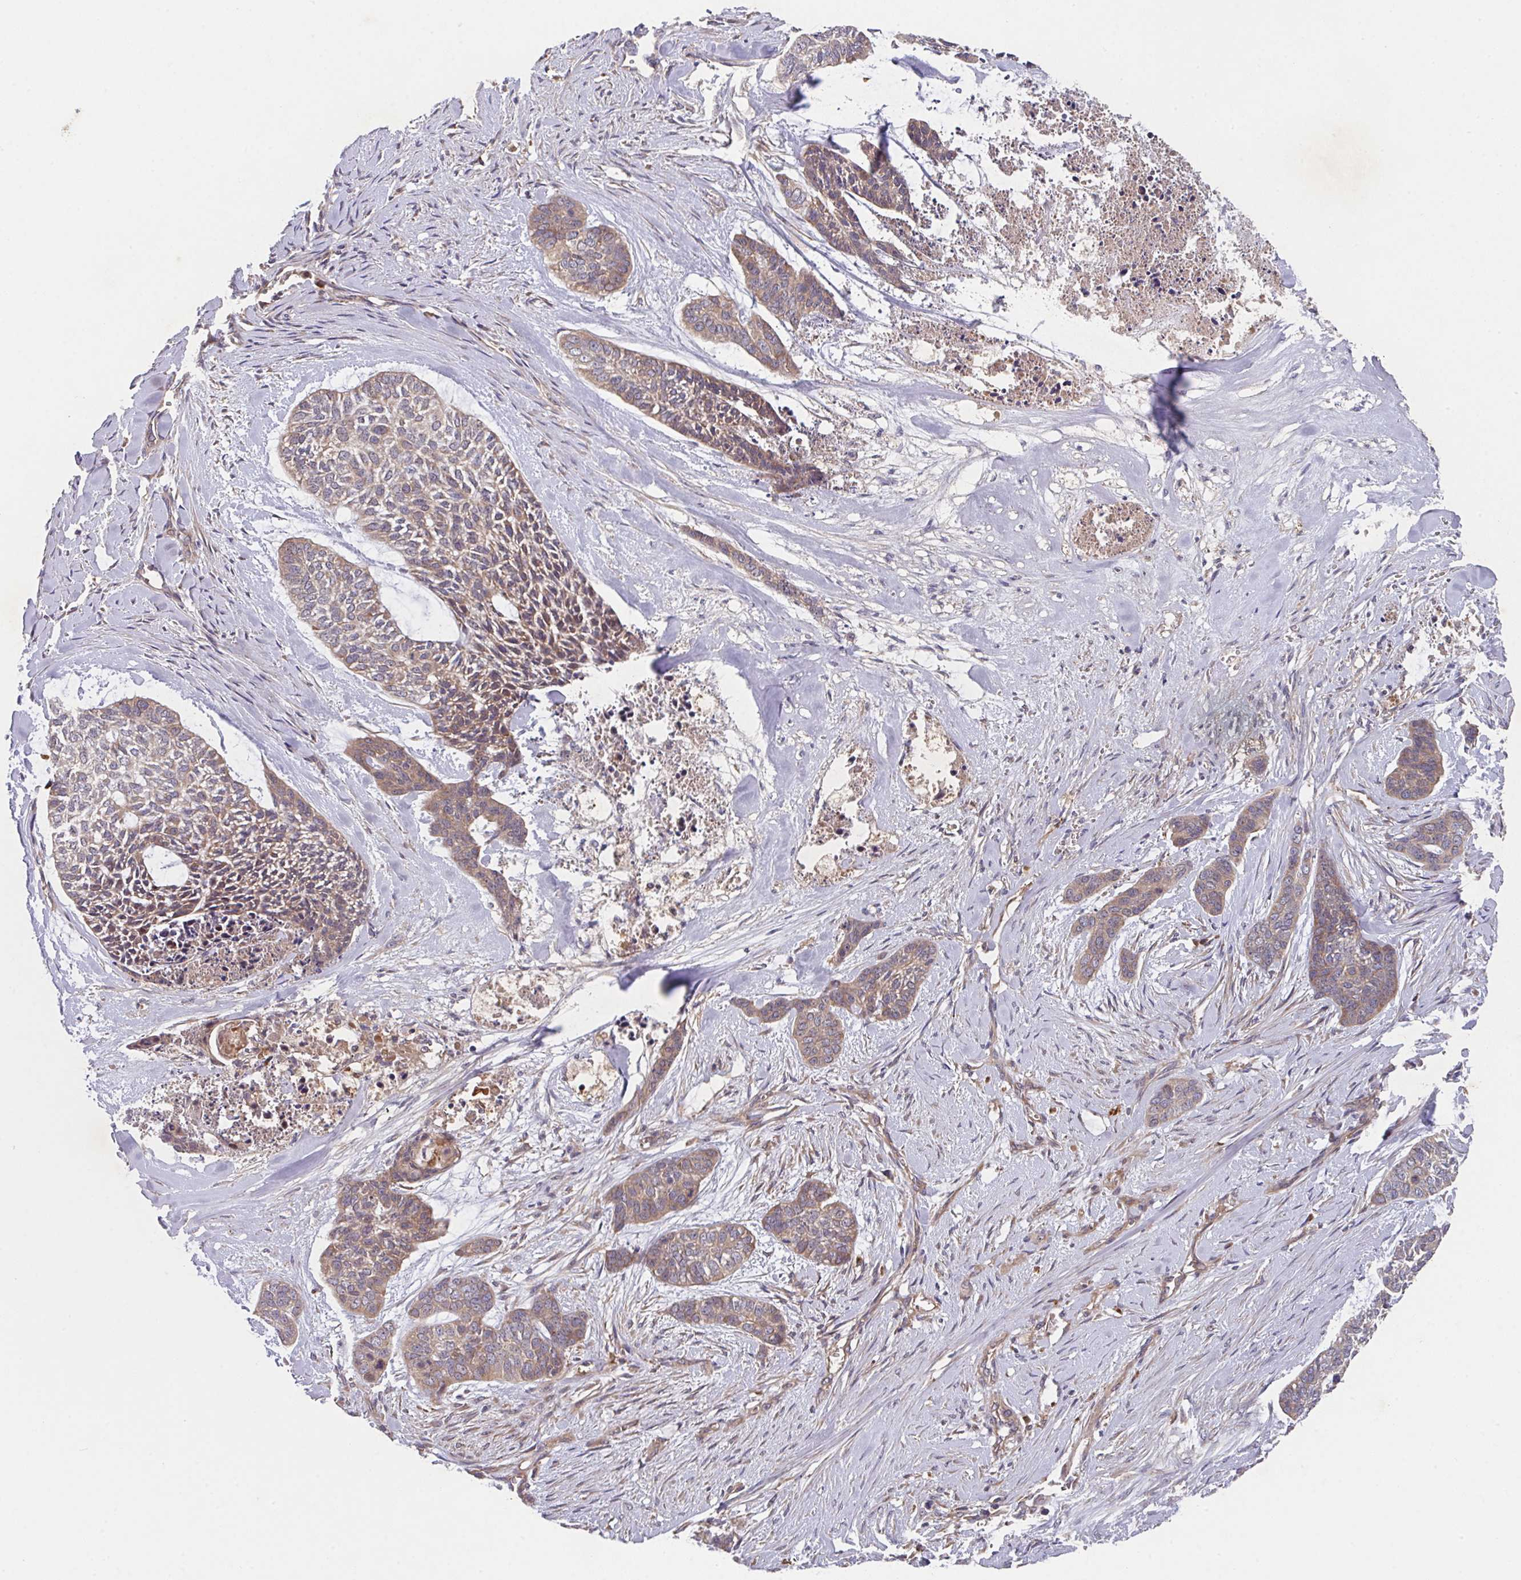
{"staining": {"intensity": "weak", "quantity": ">75%", "location": "cytoplasmic/membranous"}, "tissue": "skin cancer", "cell_type": "Tumor cells", "image_type": "cancer", "snomed": [{"axis": "morphology", "description": "Basal cell carcinoma"}, {"axis": "topography", "description": "Skin"}], "caption": "Skin cancer stained for a protein (brown) shows weak cytoplasmic/membranous positive expression in about >75% of tumor cells.", "gene": "TRIM14", "patient": {"sex": "female", "age": 64}}